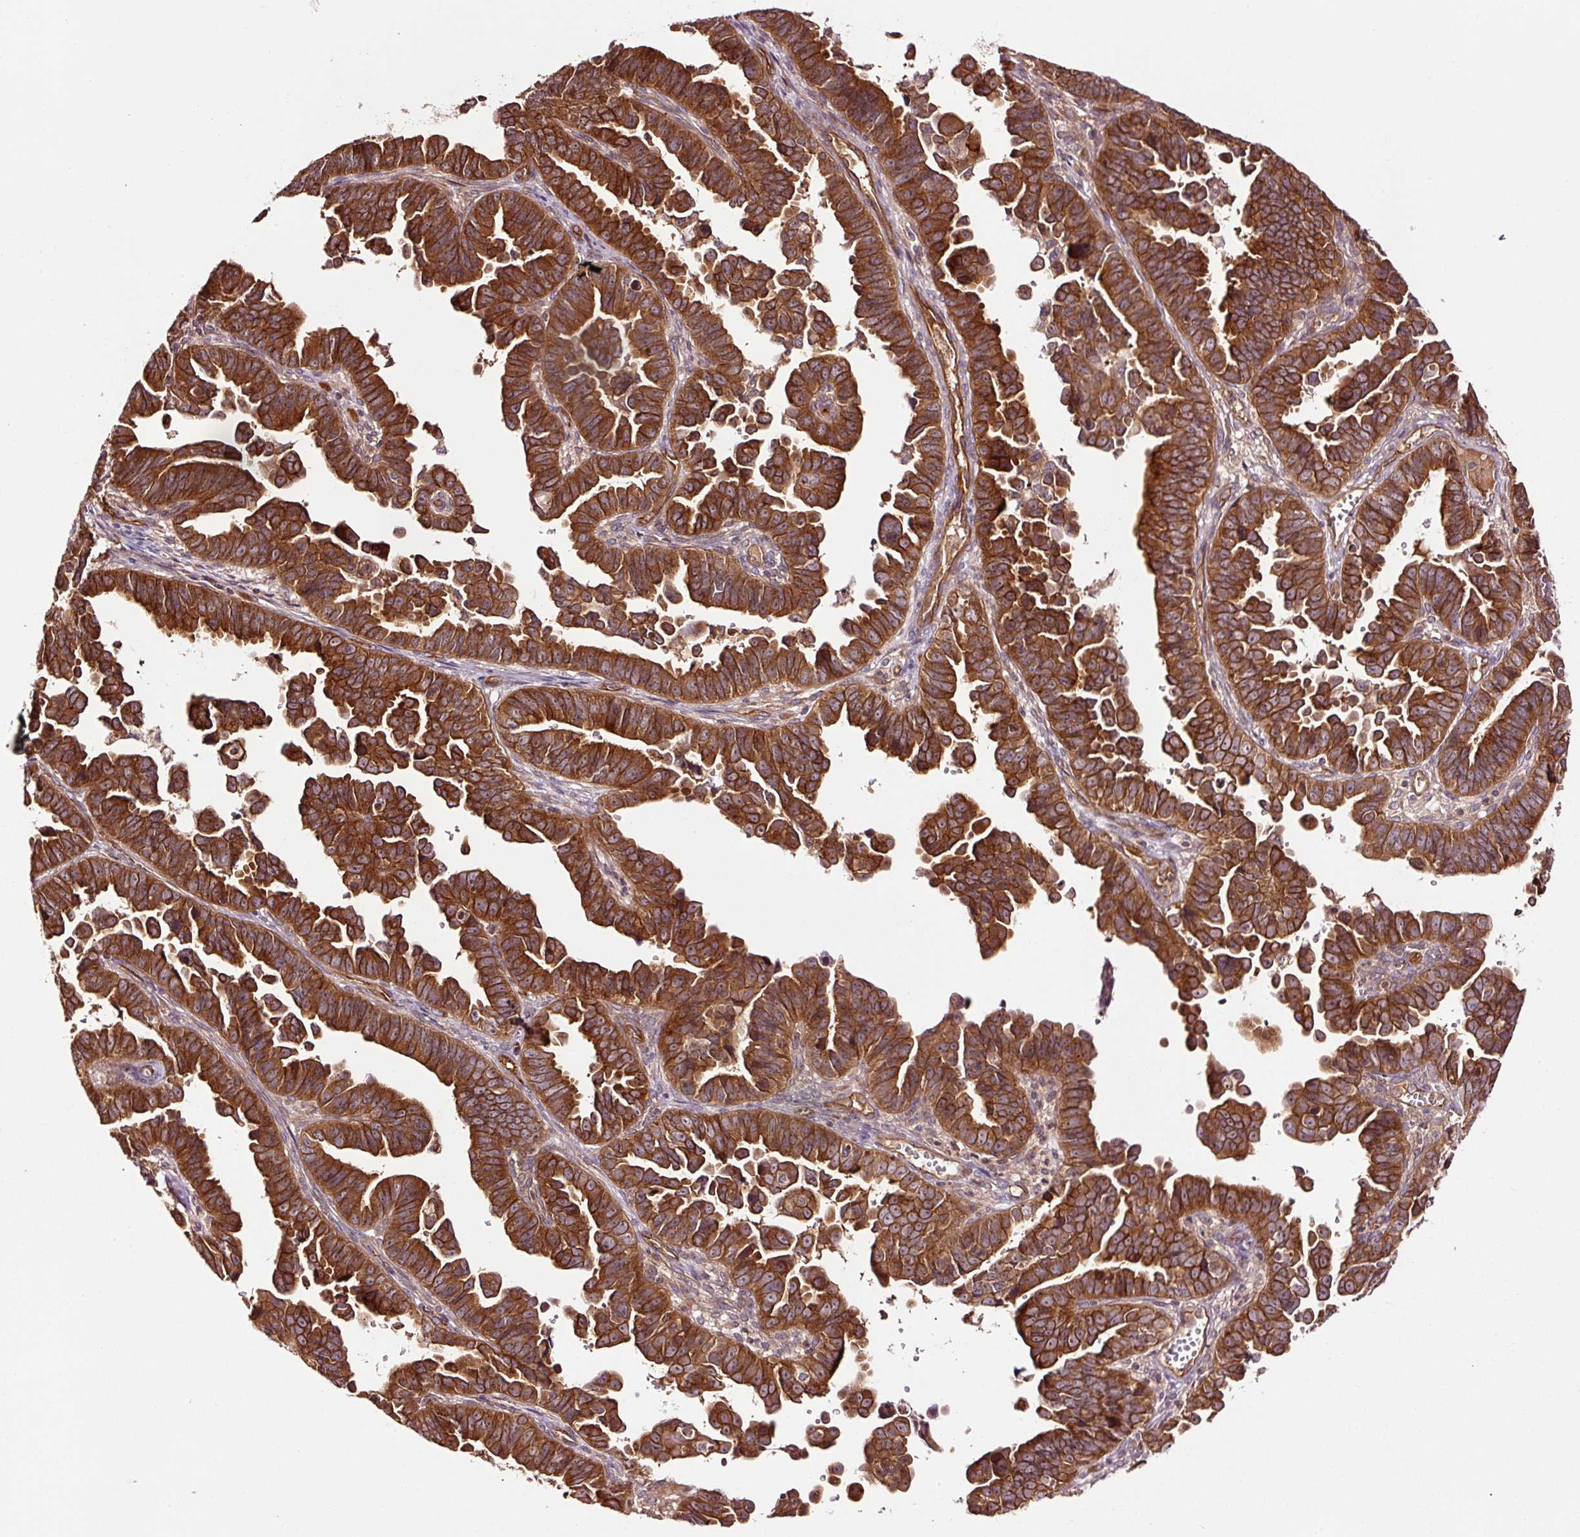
{"staining": {"intensity": "strong", "quantity": ">75%", "location": "cytoplasmic/membranous"}, "tissue": "endometrial cancer", "cell_type": "Tumor cells", "image_type": "cancer", "snomed": [{"axis": "morphology", "description": "Adenocarcinoma, NOS"}, {"axis": "topography", "description": "Endometrium"}], "caption": "Protein expression analysis of human endometrial cancer (adenocarcinoma) reveals strong cytoplasmic/membranous expression in about >75% of tumor cells.", "gene": "METAP1", "patient": {"sex": "female", "age": 75}}